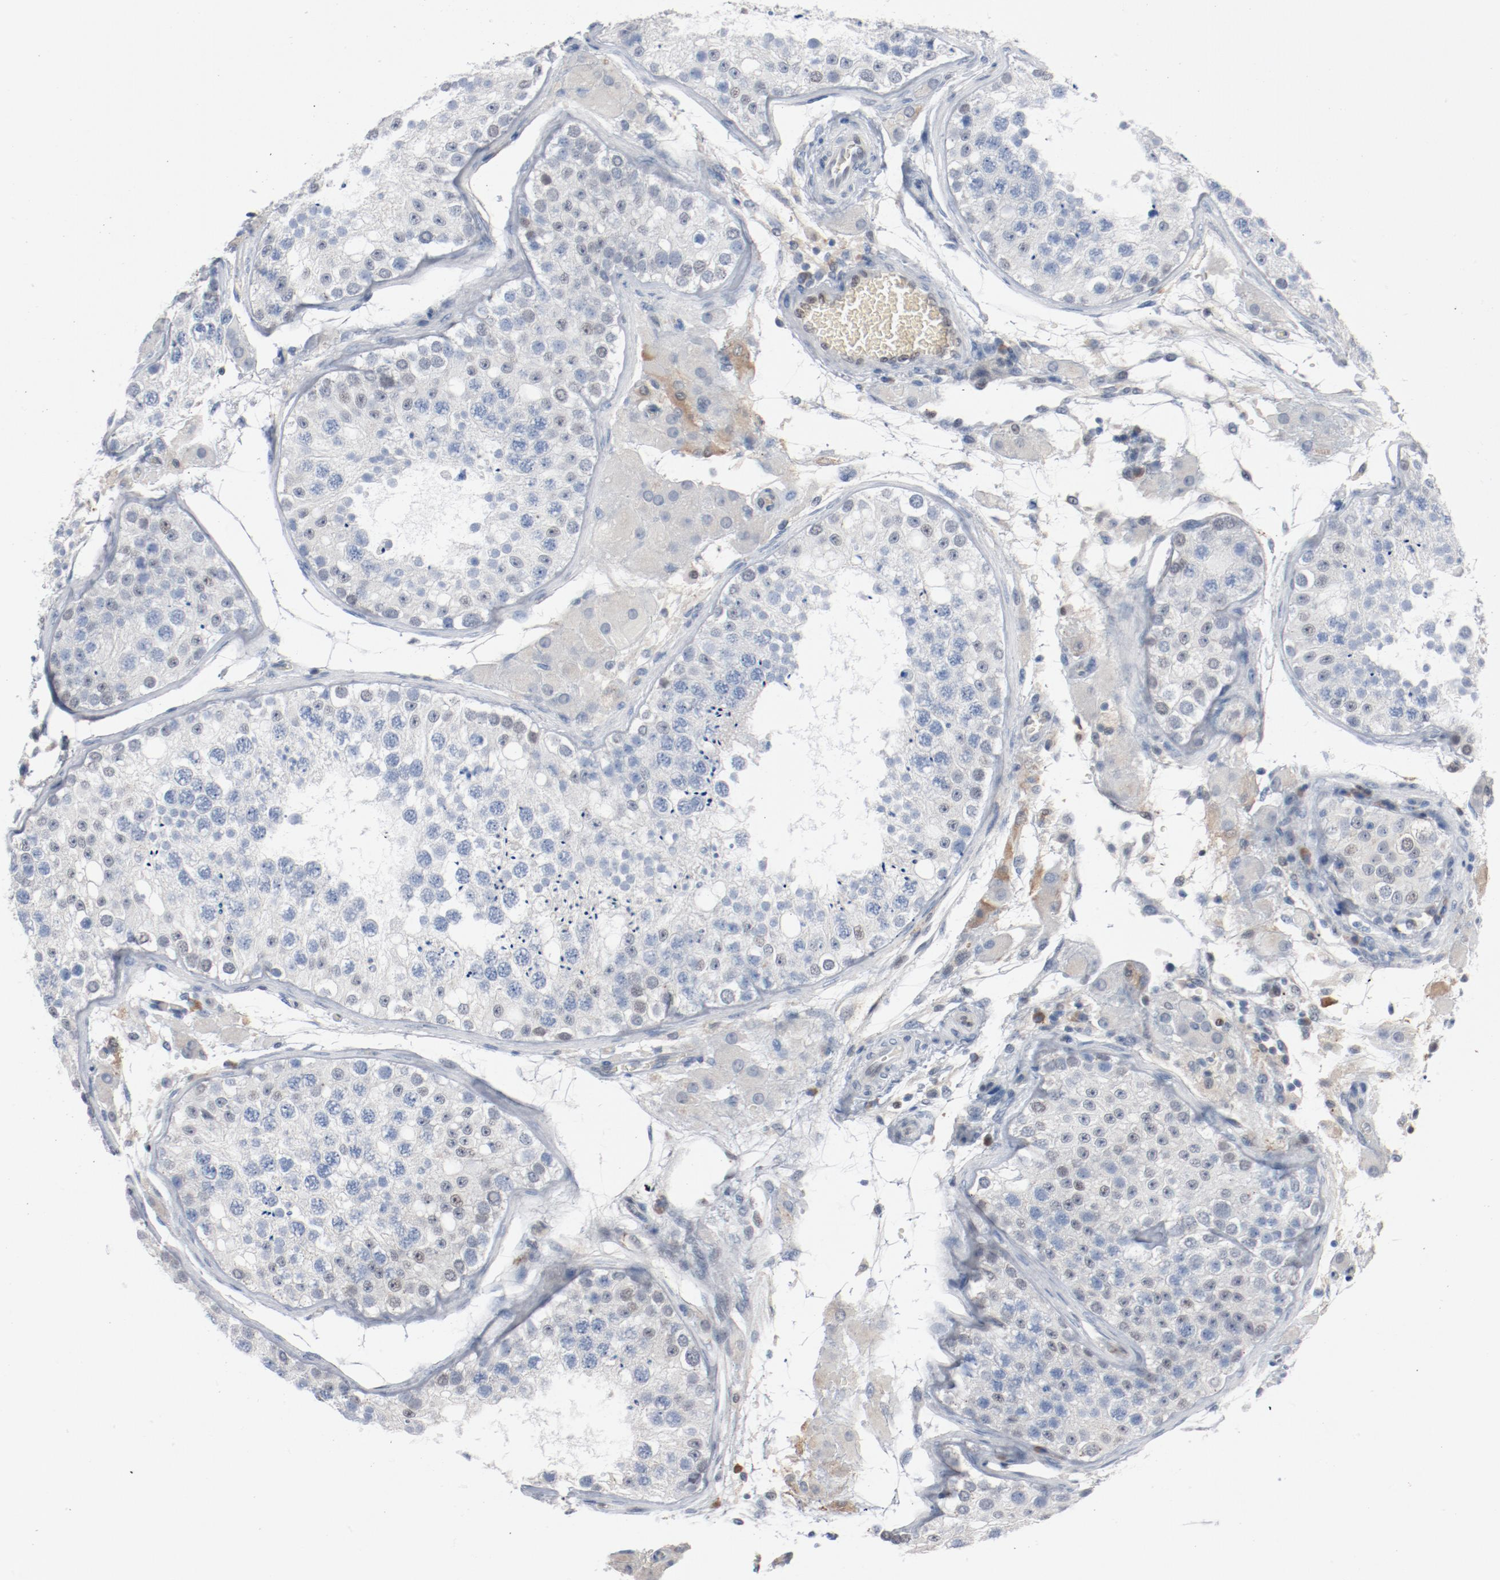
{"staining": {"intensity": "negative", "quantity": "none", "location": "none"}, "tissue": "testis", "cell_type": "Cells in seminiferous ducts", "image_type": "normal", "snomed": [{"axis": "morphology", "description": "Normal tissue, NOS"}, {"axis": "topography", "description": "Testis"}], "caption": "The IHC photomicrograph has no significant staining in cells in seminiferous ducts of testis.", "gene": "ENSG00000285708", "patient": {"sex": "male", "age": 26}}